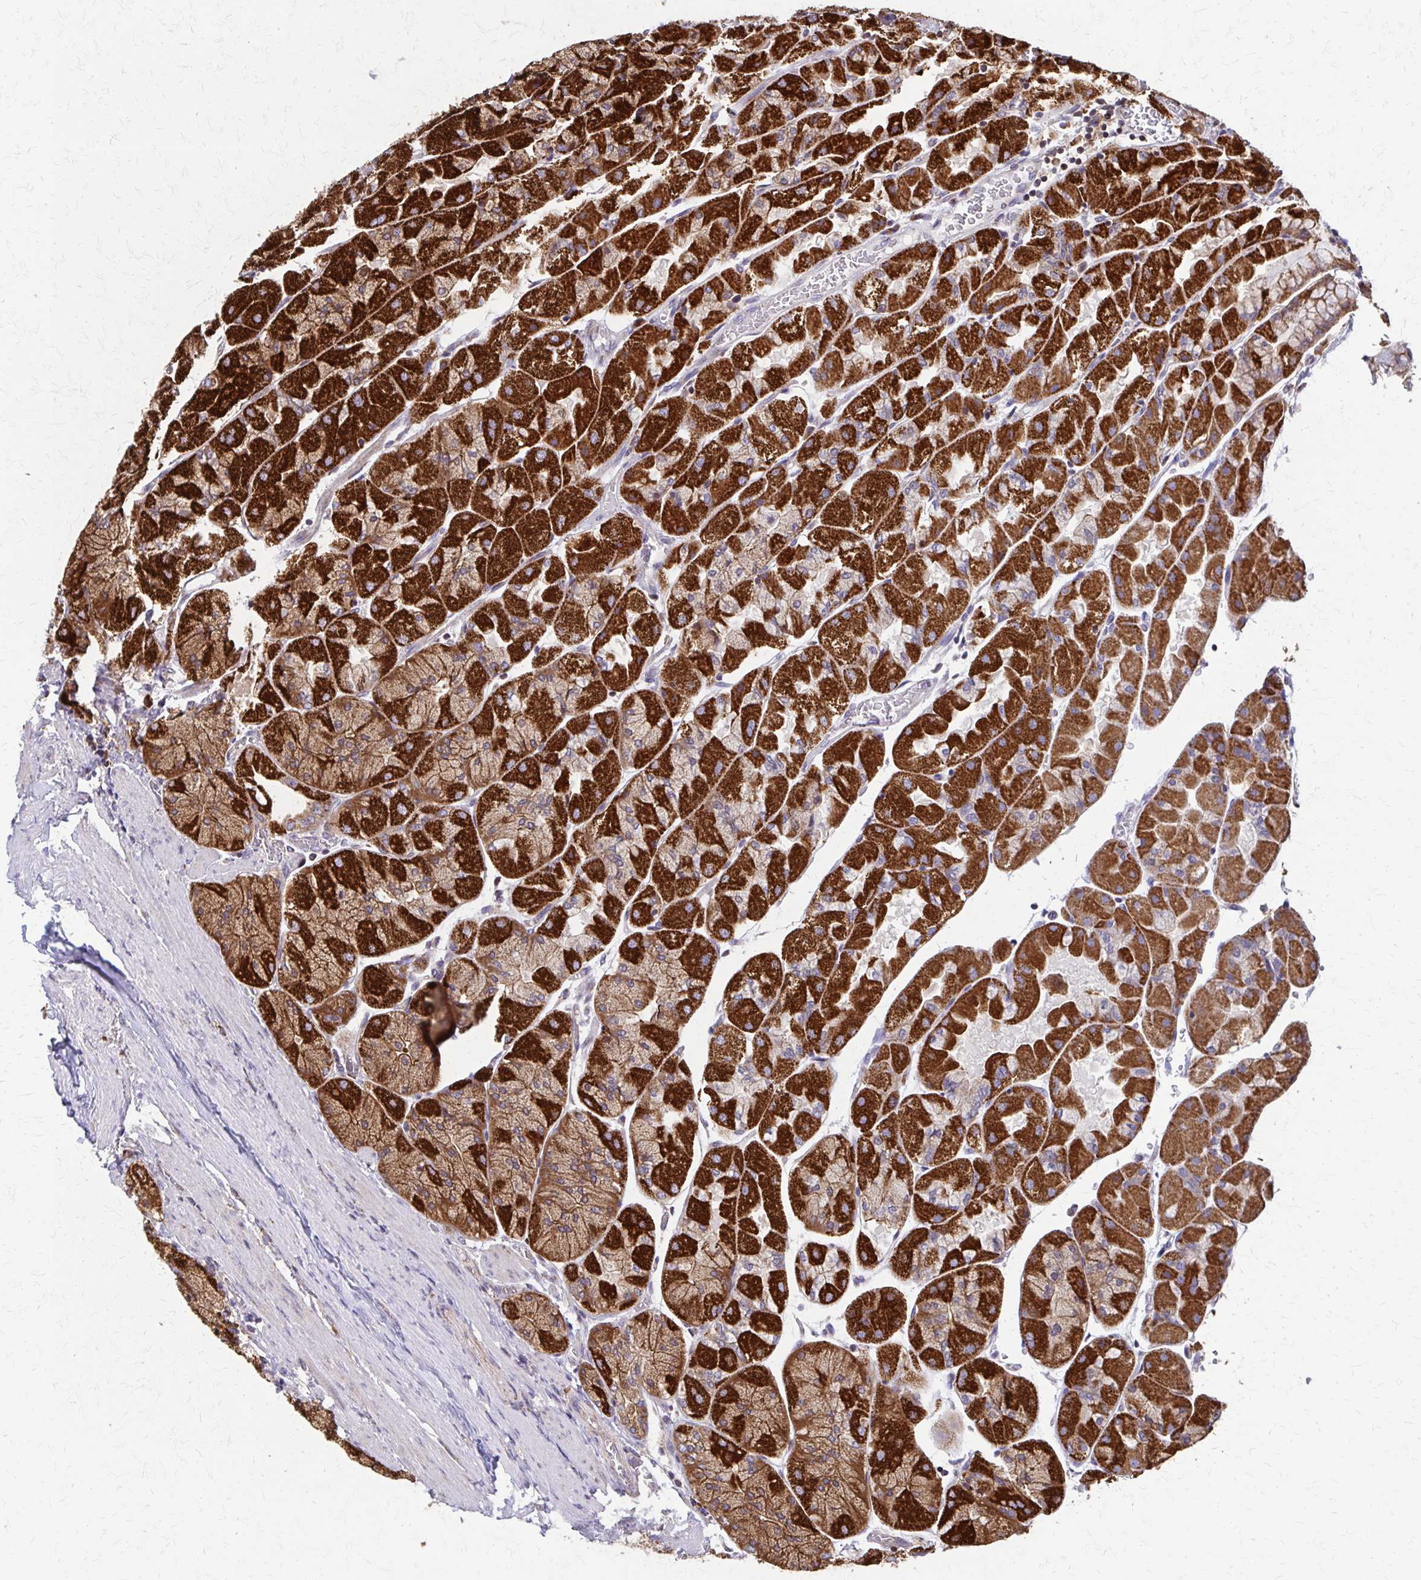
{"staining": {"intensity": "strong", "quantity": ">75%", "location": "cytoplasmic/membranous"}, "tissue": "stomach", "cell_type": "Glandular cells", "image_type": "normal", "snomed": [{"axis": "morphology", "description": "Normal tissue, NOS"}, {"axis": "topography", "description": "Stomach"}], "caption": "Human stomach stained with a brown dye reveals strong cytoplasmic/membranous positive staining in about >75% of glandular cells.", "gene": "EEF2", "patient": {"sex": "female", "age": 61}}